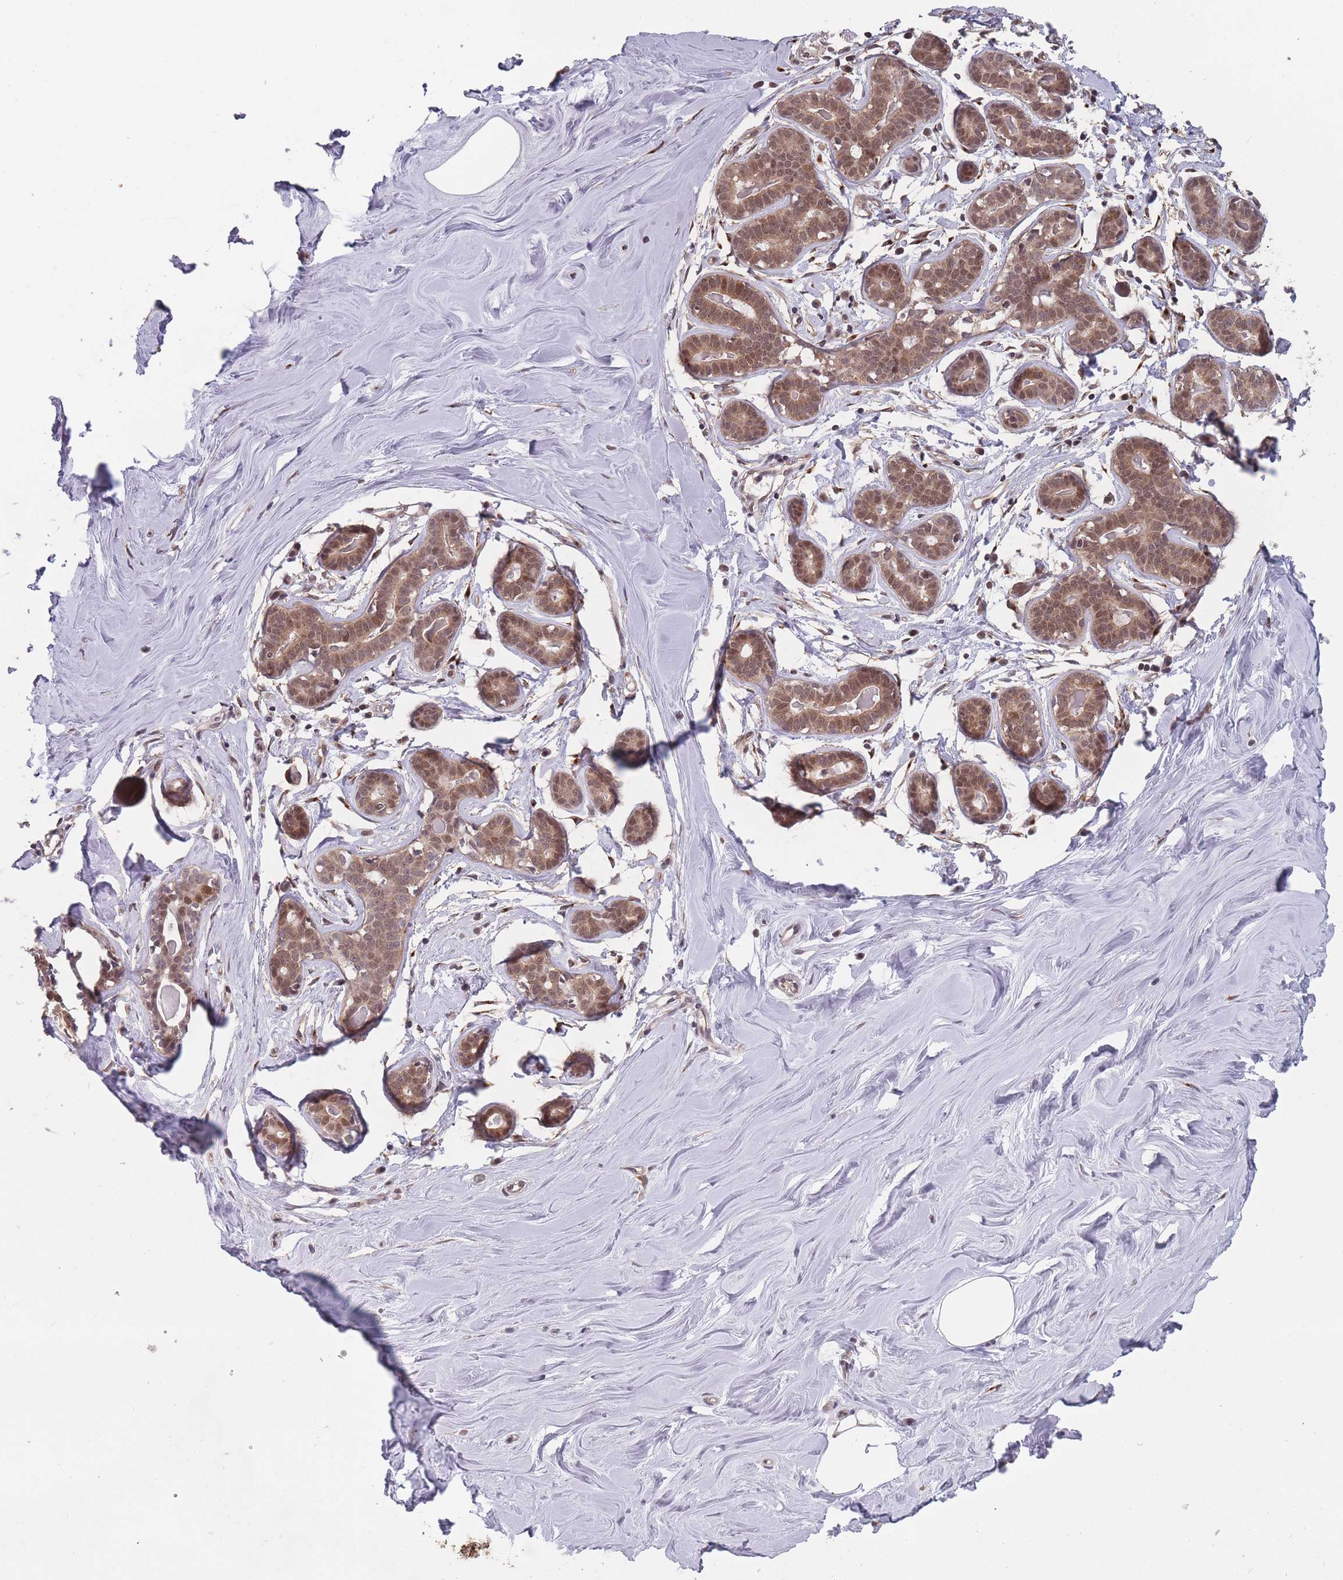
{"staining": {"intensity": "weak", "quantity": ">75%", "location": "cytoplasmic/membranous"}, "tissue": "breast", "cell_type": "Adipocytes", "image_type": "normal", "snomed": [{"axis": "morphology", "description": "Normal tissue, NOS"}, {"axis": "topography", "description": "Breast"}], "caption": "IHC staining of unremarkable breast, which reveals low levels of weak cytoplasmic/membranous expression in approximately >75% of adipocytes indicating weak cytoplasmic/membranous protein positivity. The staining was performed using DAB (3,3'-diaminobenzidine) (brown) for protein detection and nuclei were counterstained in hematoxylin (blue).", "gene": "CNTRL", "patient": {"sex": "female", "age": 25}}